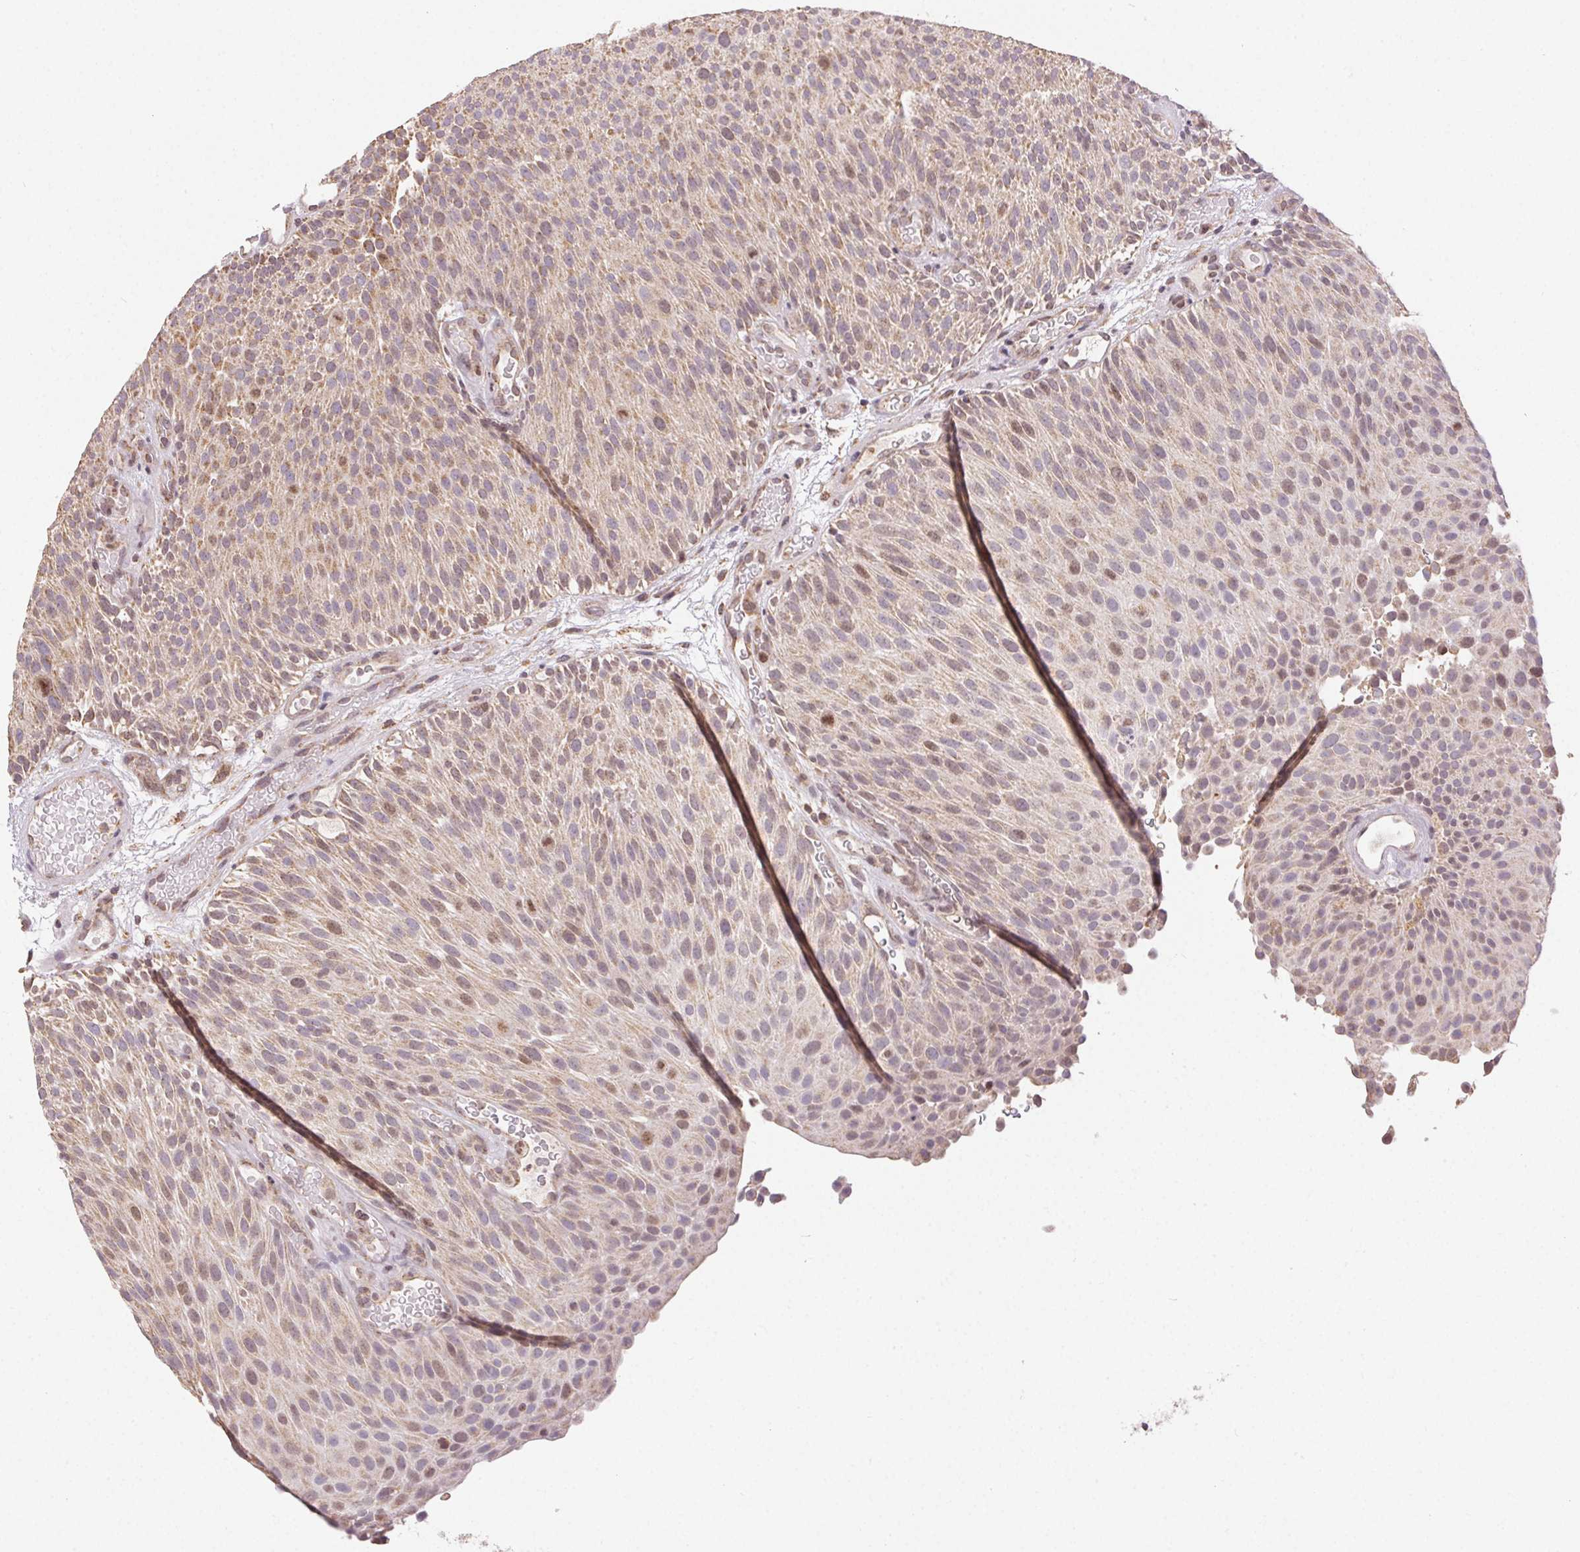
{"staining": {"intensity": "weak", "quantity": "25%-75%", "location": "nuclear"}, "tissue": "urothelial cancer", "cell_type": "Tumor cells", "image_type": "cancer", "snomed": [{"axis": "morphology", "description": "Urothelial carcinoma, Low grade"}, {"axis": "topography", "description": "Urinary bladder"}], "caption": "A brown stain highlights weak nuclear staining of a protein in human urothelial cancer tumor cells.", "gene": "PIWIL4", "patient": {"sex": "male", "age": 78}}